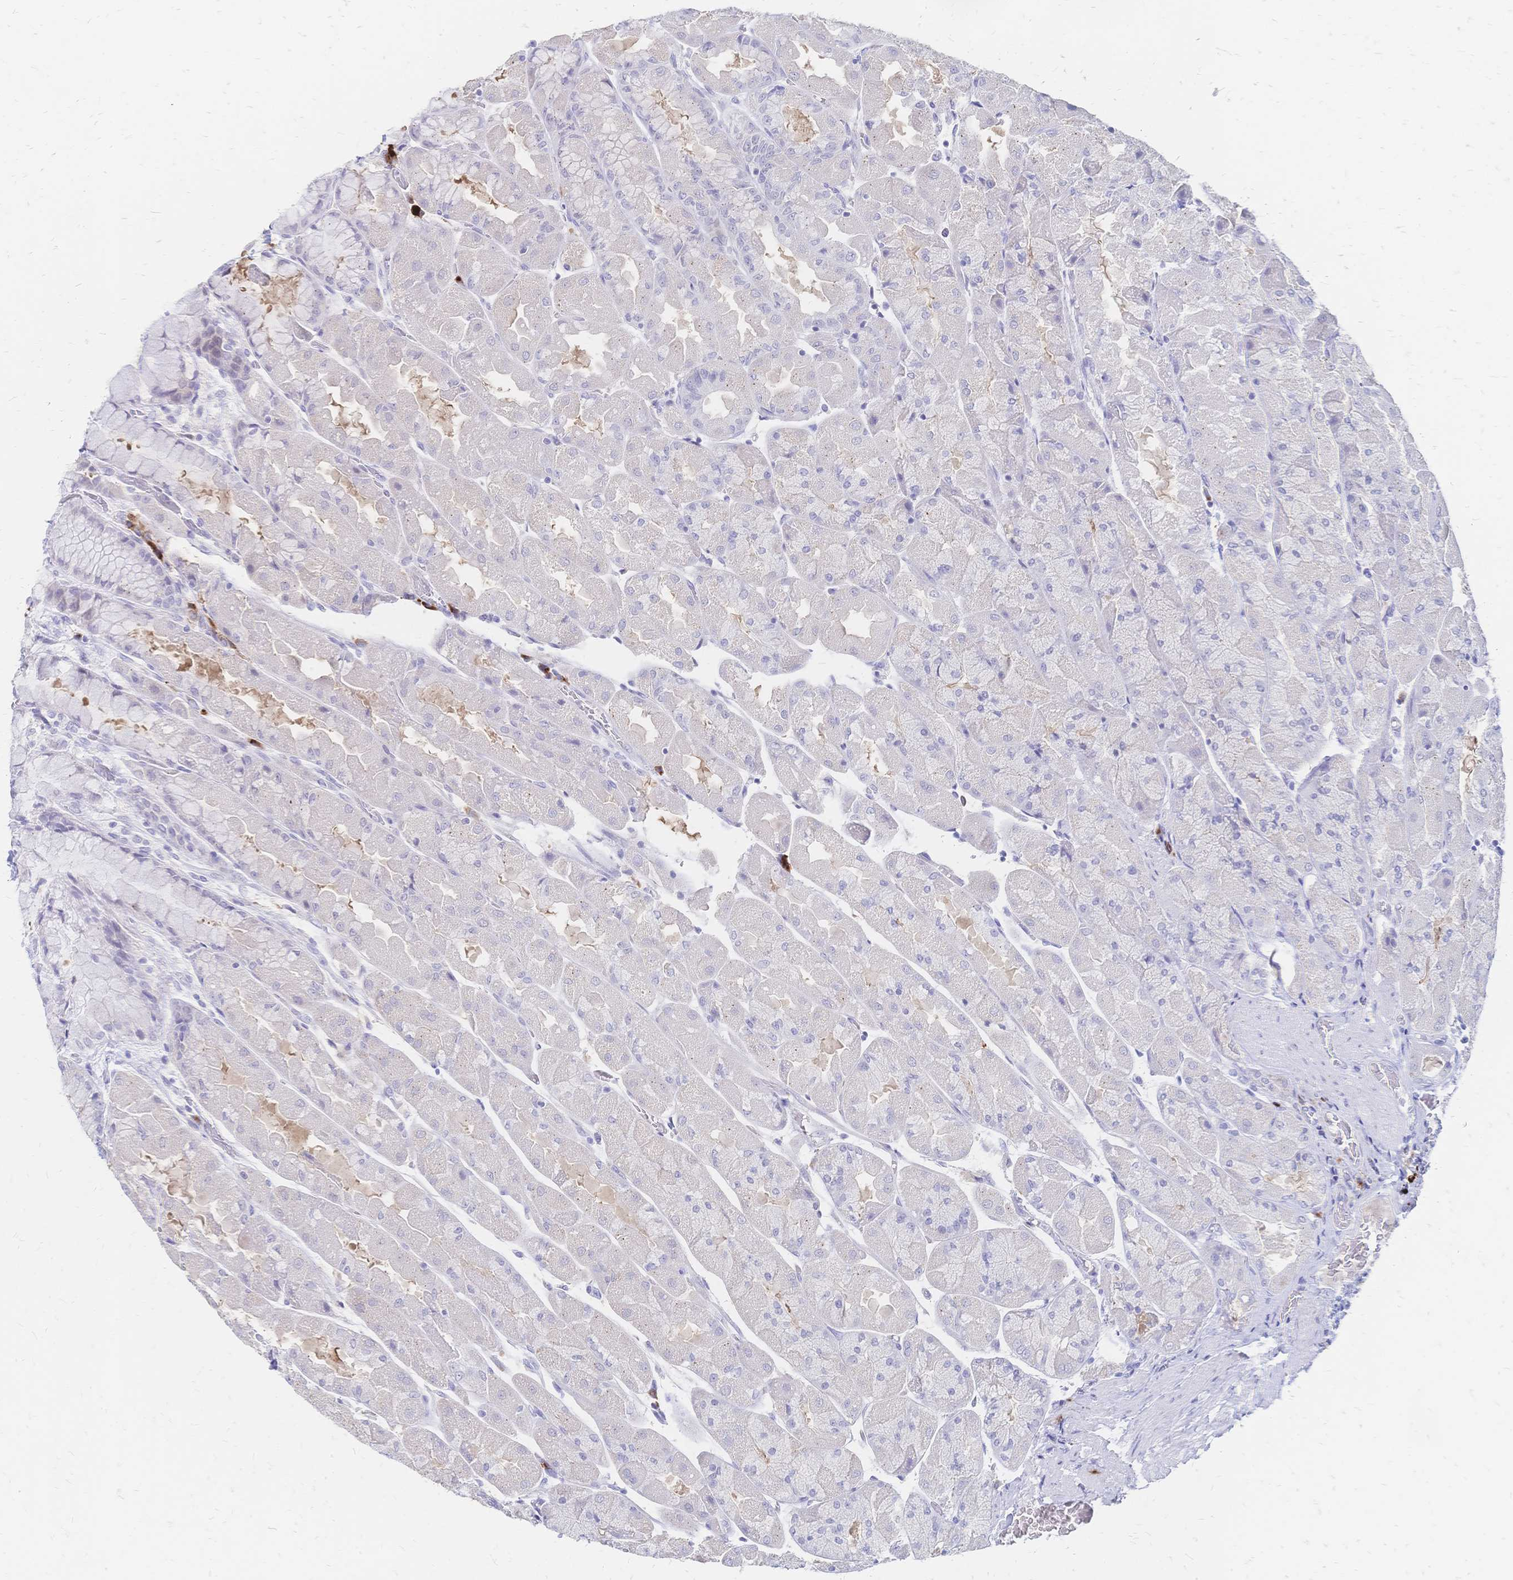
{"staining": {"intensity": "negative", "quantity": "none", "location": "none"}, "tissue": "stomach", "cell_type": "Glandular cells", "image_type": "normal", "snomed": [{"axis": "morphology", "description": "Normal tissue, NOS"}, {"axis": "topography", "description": "Stomach"}], "caption": "Immunohistochemistry (IHC) image of unremarkable stomach: stomach stained with DAB (3,3'-diaminobenzidine) exhibits no significant protein positivity in glandular cells.", "gene": "PSORS1C2", "patient": {"sex": "female", "age": 61}}